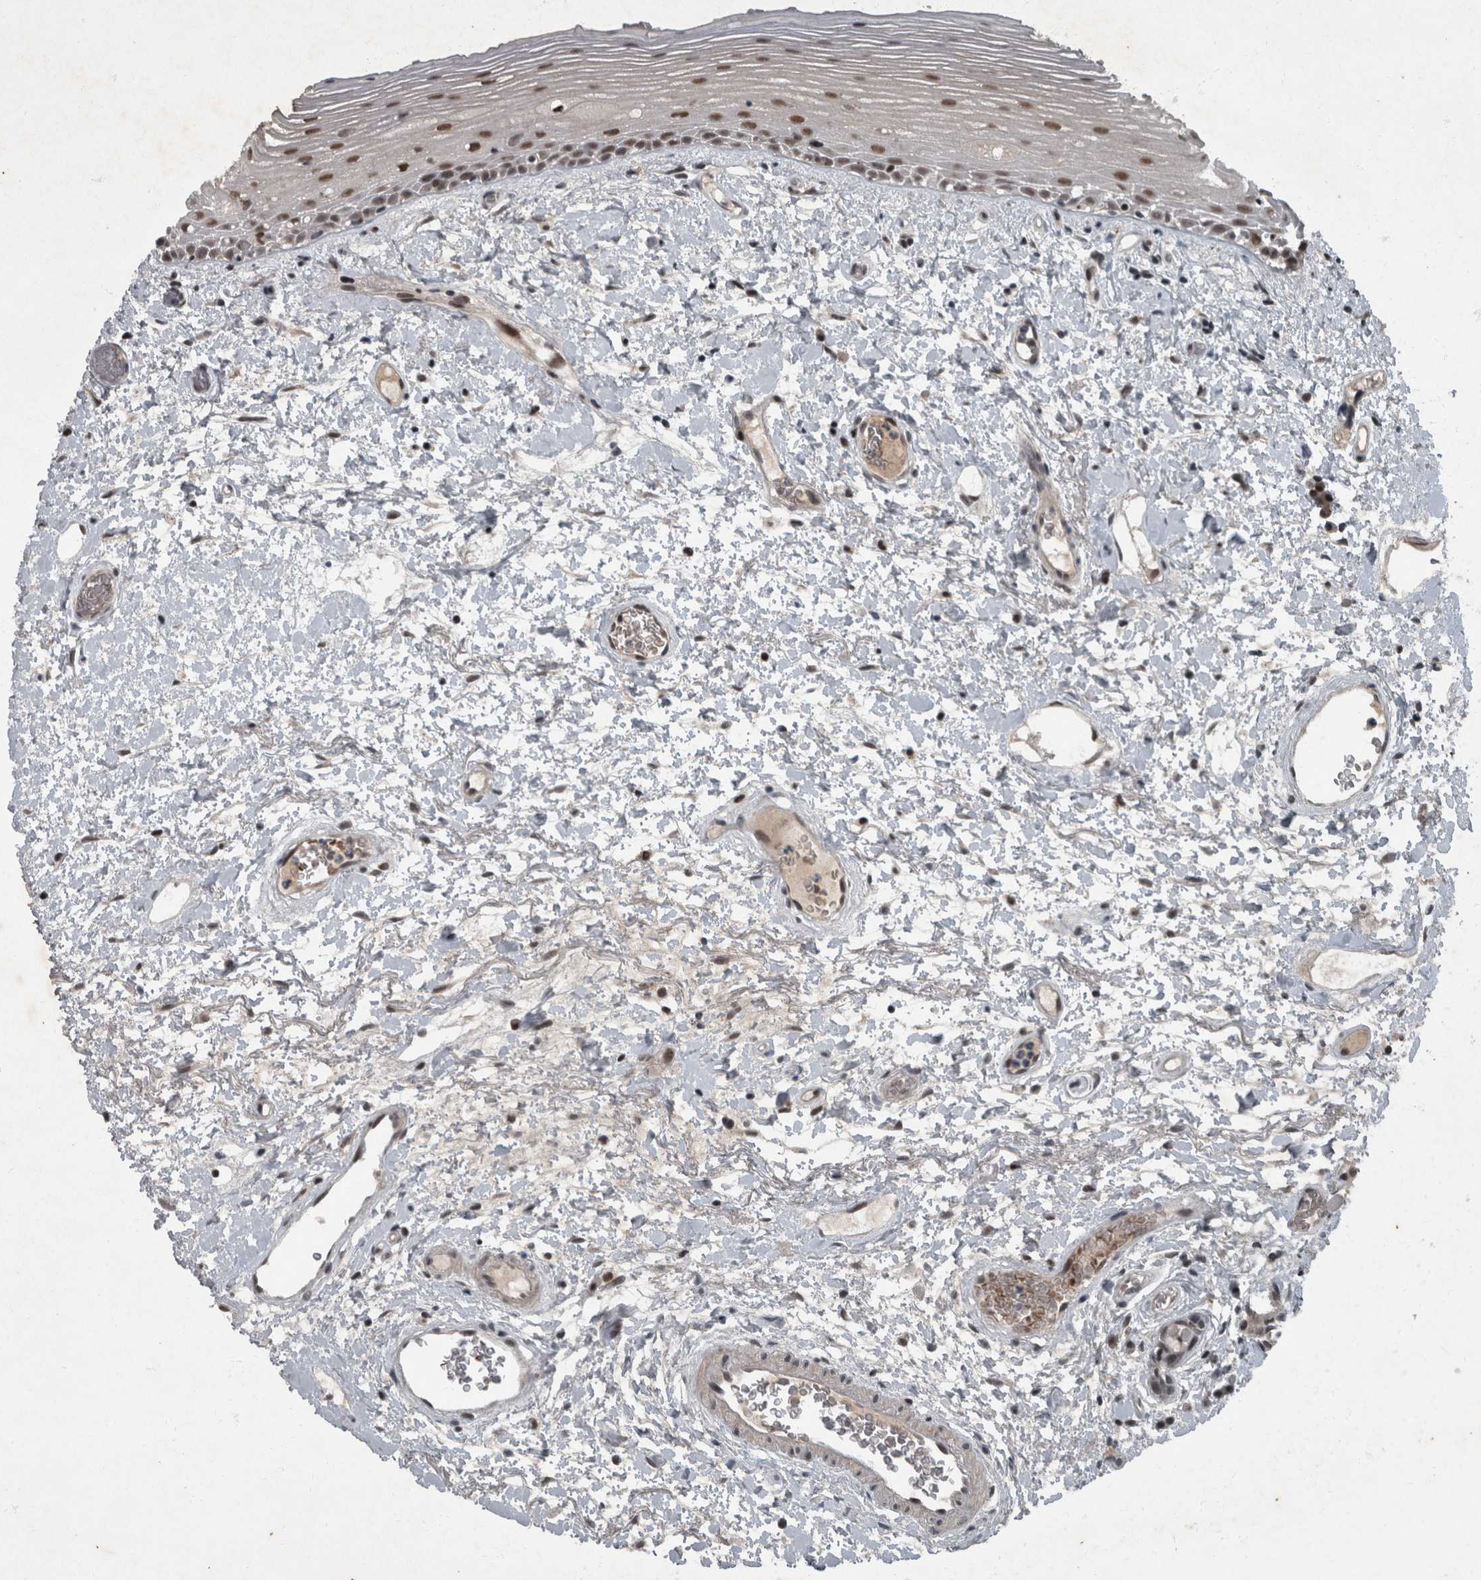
{"staining": {"intensity": "moderate", "quantity": ">75%", "location": "nuclear"}, "tissue": "oral mucosa", "cell_type": "Squamous epithelial cells", "image_type": "normal", "snomed": [{"axis": "morphology", "description": "Normal tissue, NOS"}, {"axis": "topography", "description": "Oral tissue"}], "caption": "Squamous epithelial cells exhibit medium levels of moderate nuclear expression in approximately >75% of cells in unremarkable human oral mucosa.", "gene": "WDR33", "patient": {"sex": "female", "age": 76}}